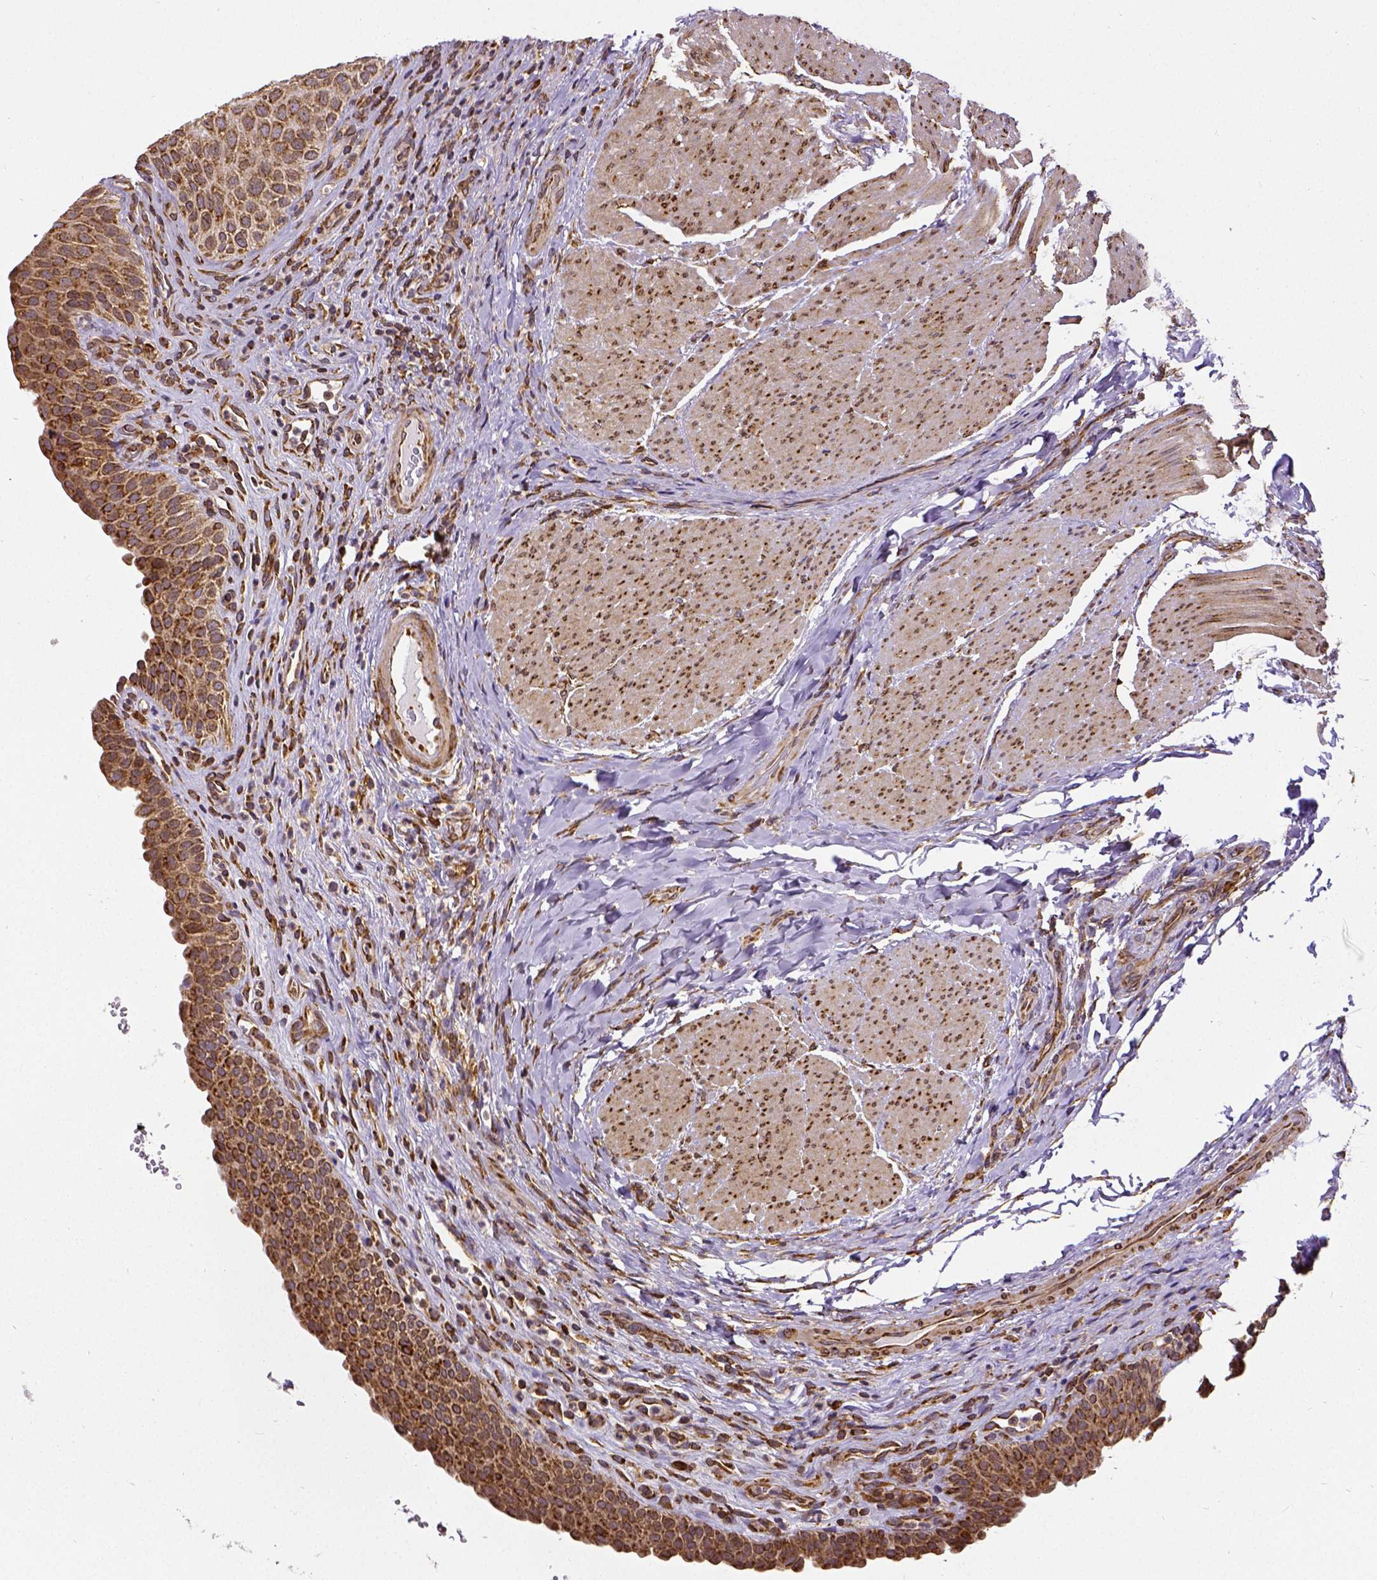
{"staining": {"intensity": "strong", "quantity": ">75%", "location": "cytoplasmic/membranous"}, "tissue": "urinary bladder", "cell_type": "Urothelial cells", "image_type": "normal", "snomed": [{"axis": "morphology", "description": "Normal tissue, NOS"}, {"axis": "topography", "description": "Urinary bladder"}, {"axis": "topography", "description": "Peripheral nerve tissue"}], "caption": "Urinary bladder was stained to show a protein in brown. There is high levels of strong cytoplasmic/membranous positivity in about >75% of urothelial cells.", "gene": "MTDH", "patient": {"sex": "male", "age": 66}}